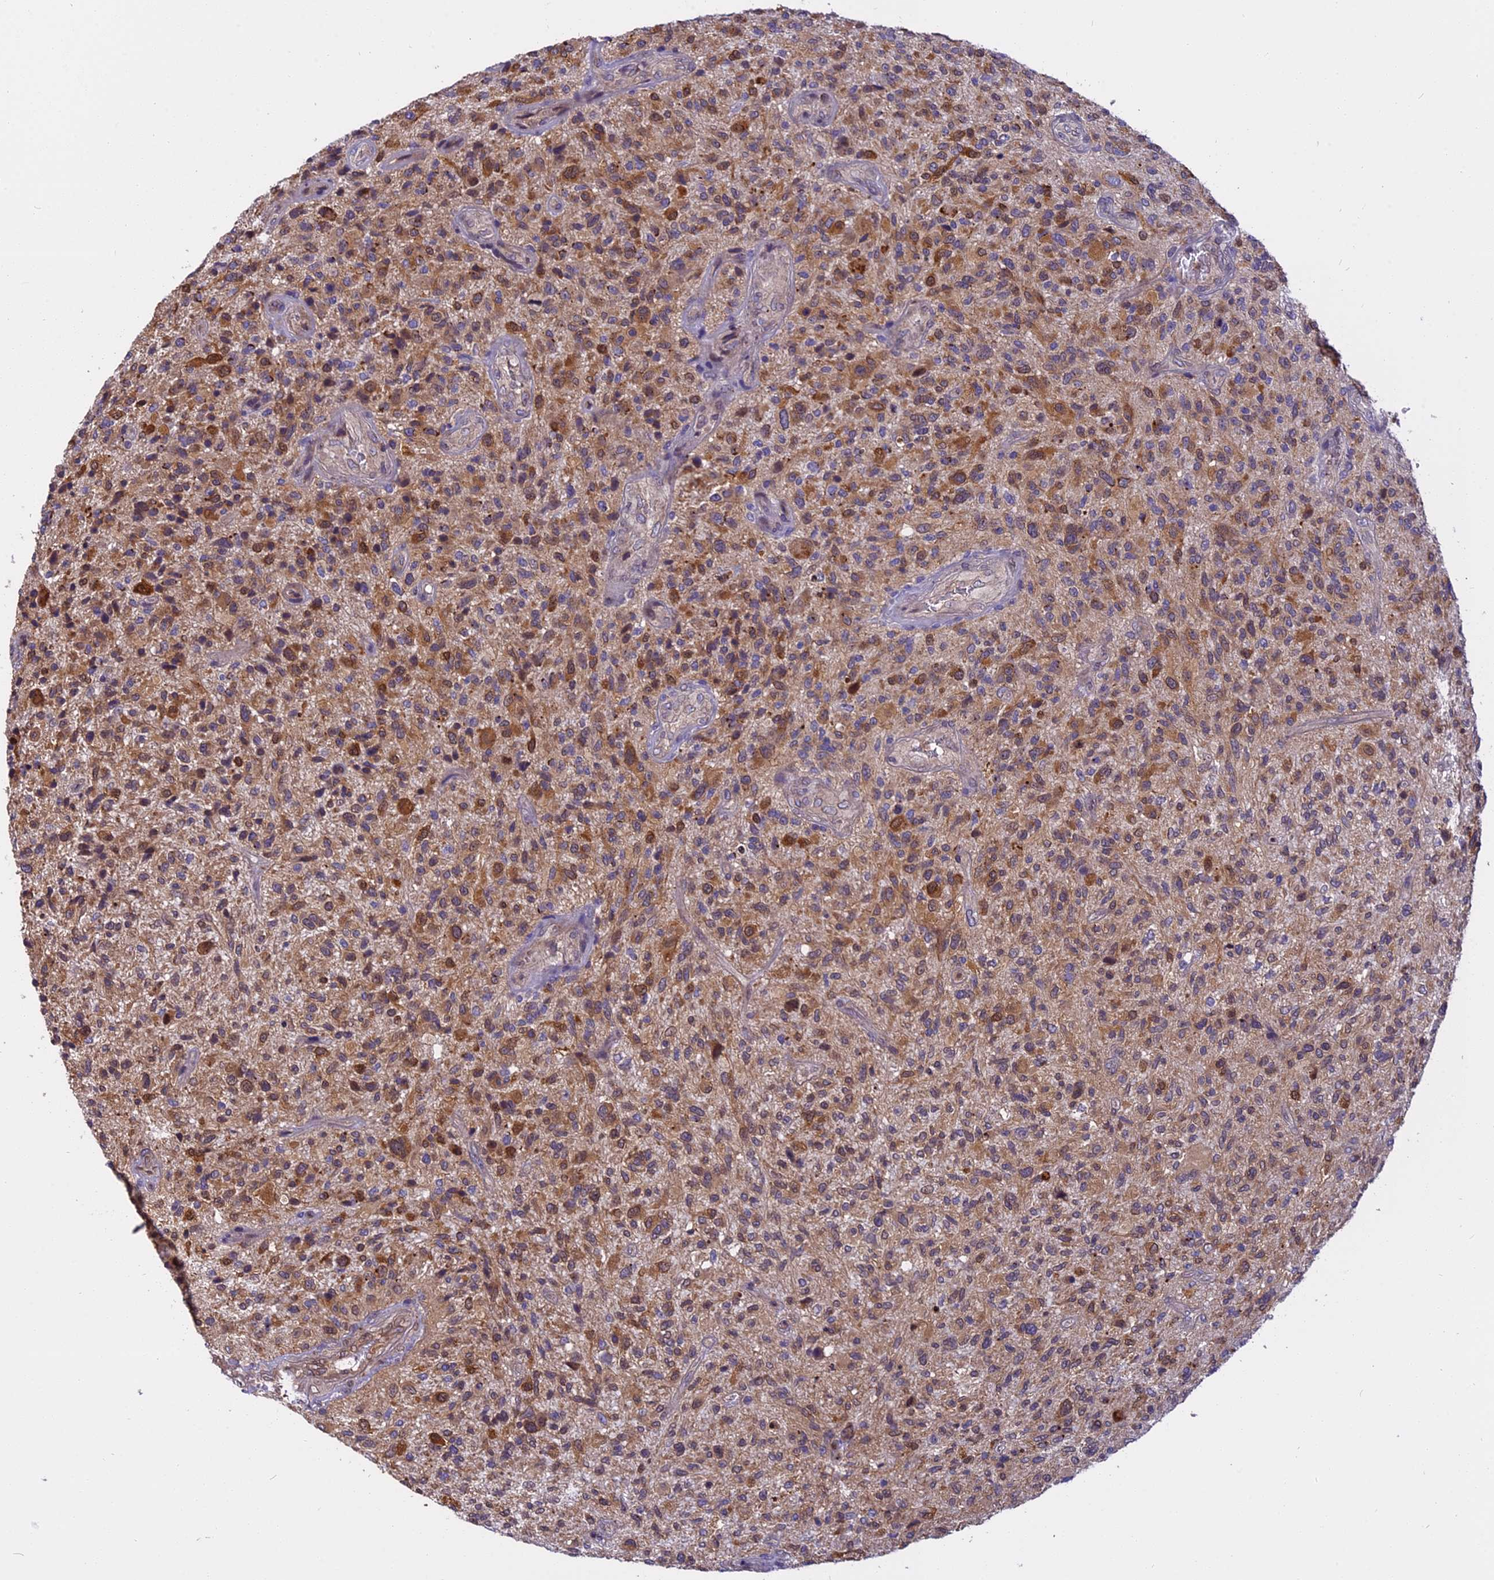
{"staining": {"intensity": "moderate", "quantity": ">75%", "location": "cytoplasmic/membranous"}, "tissue": "glioma", "cell_type": "Tumor cells", "image_type": "cancer", "snomed": [{"axis": "morphology", "description": "Glioma, malignant, High grade"}, {"axis": "topography", "description": "Brain"}], "caption": "Brown immunohistochemical staining in human glioma displays moderate cytoplasmic/membranous expression in about >75% of tumor cells.", "gene": "CHMP2A", "patient": {"sex": "male", "age": 47}}